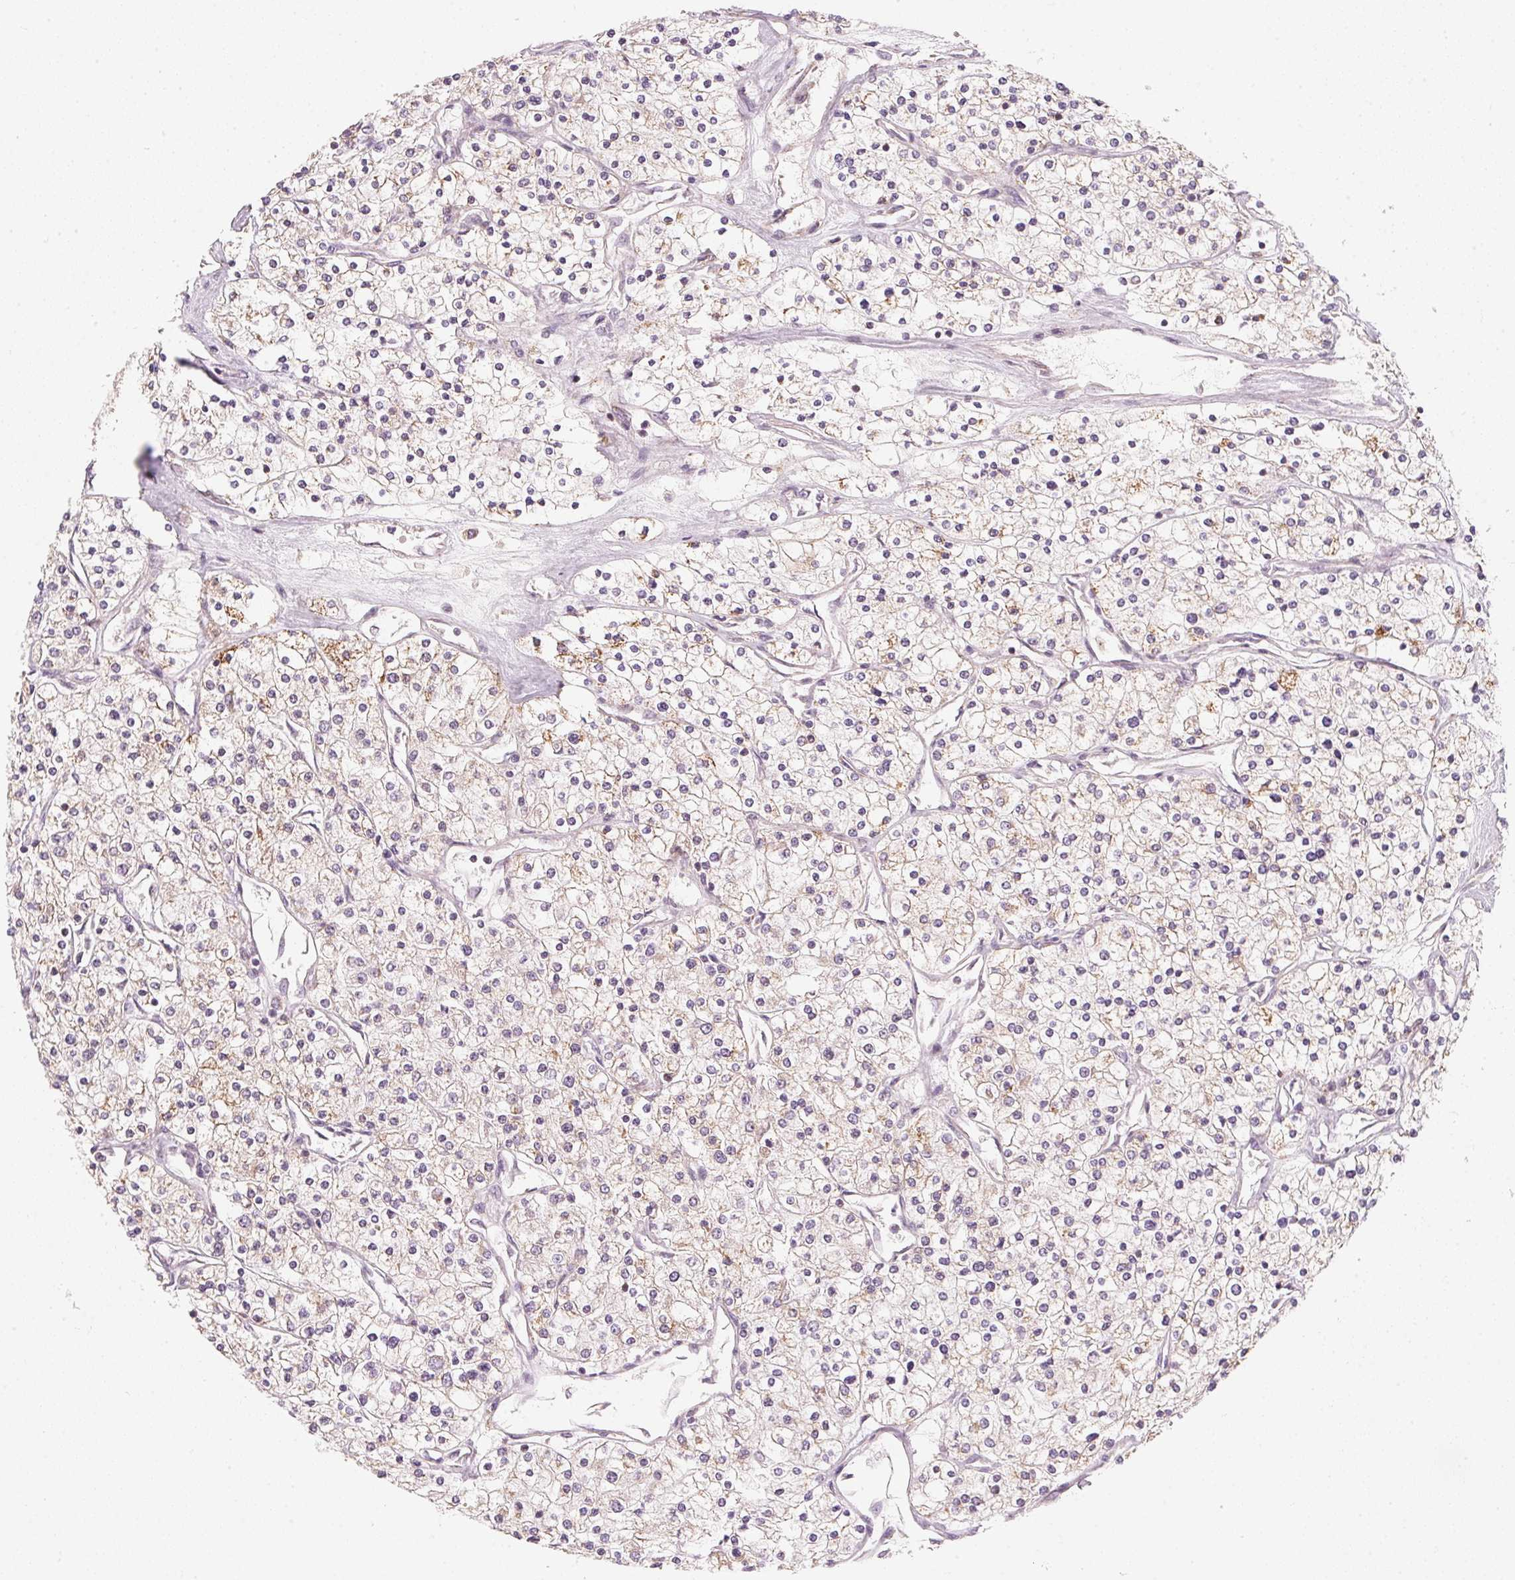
{"staining": {"intensity": "weak", "quantity": ">75%", "location": "cytoplasmic/membranous"}, "tissue": "renal cancer", "cell_type": "Tumor cells", "image_type": "cancer", "snomed": [{"axis": "morphology", "description": "Adenocarcinoma, NOS"}, {"axis": "topography", "description": "Kidney"}], "caption": "There is low levels of weak cytoplasmic/membranous positivity in tumor cells of renal adenocarcinoma, as demonstrated by immunohistochemical staining (brown color).", "gene": "COQ7", "patient": {"sex": "male", "age": 80}}